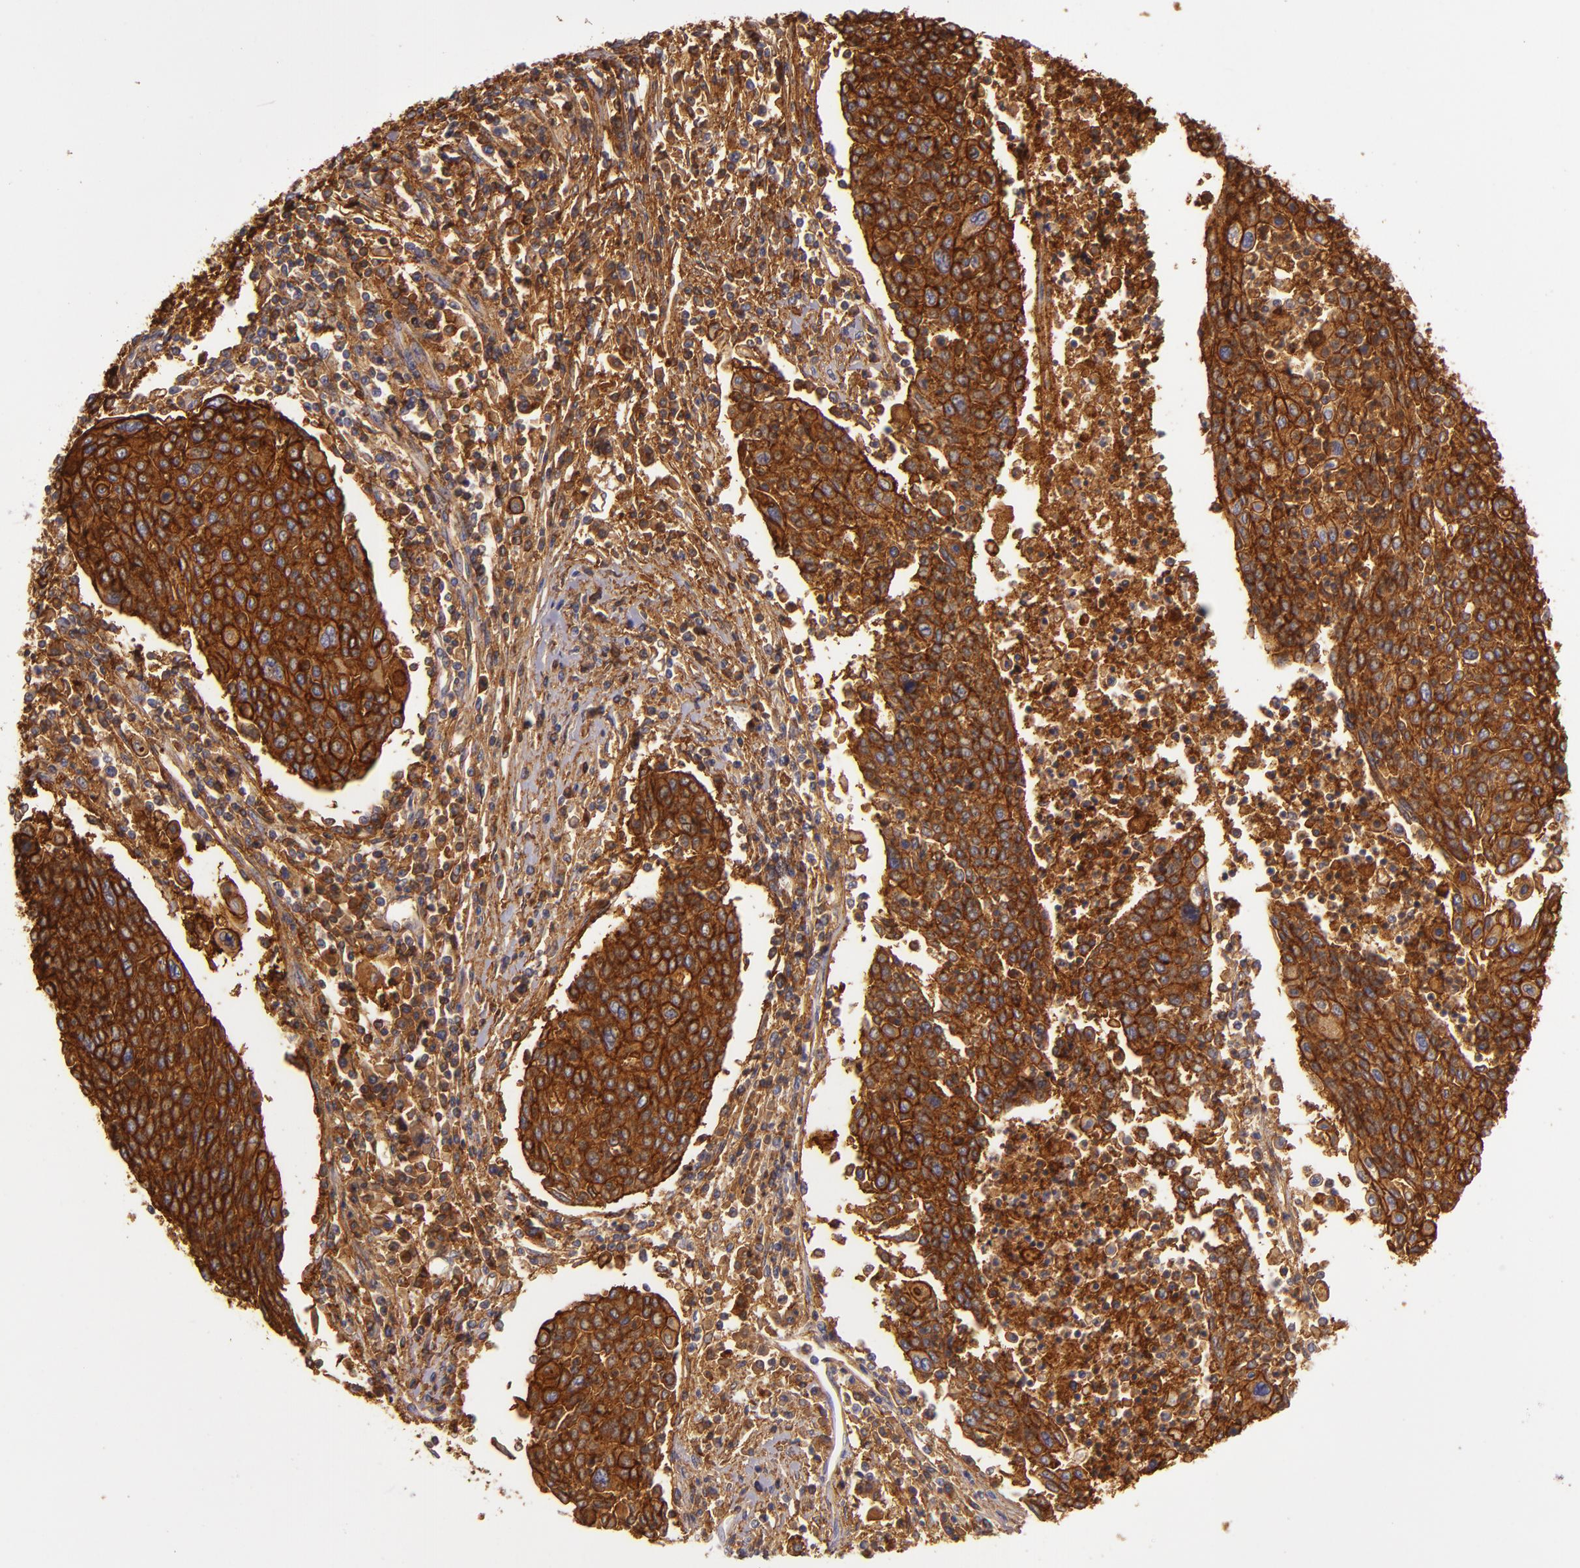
{"staining": {"intensity": "strong", "quantity": ">75%", "location": "cytoplasmic/membranous"}, "tissue": "cervical cancer", "cell_type": "Tumor cells", "image_type": "cancer", "snomed": [{"axis": "morphology", "description": "Squamous cell carcinoma, NOS"}, {"axis": "topography", "description": "Cervix"}], "caption": "About >75% of tumor cells in human squamous cell carcinoma (cervical) show strong cytoplasmic/membranous protein positivity as visualized by brown immunohistochemical staining.", "gene": "CD9", "patient": {"sex": "female", "age": 40}}